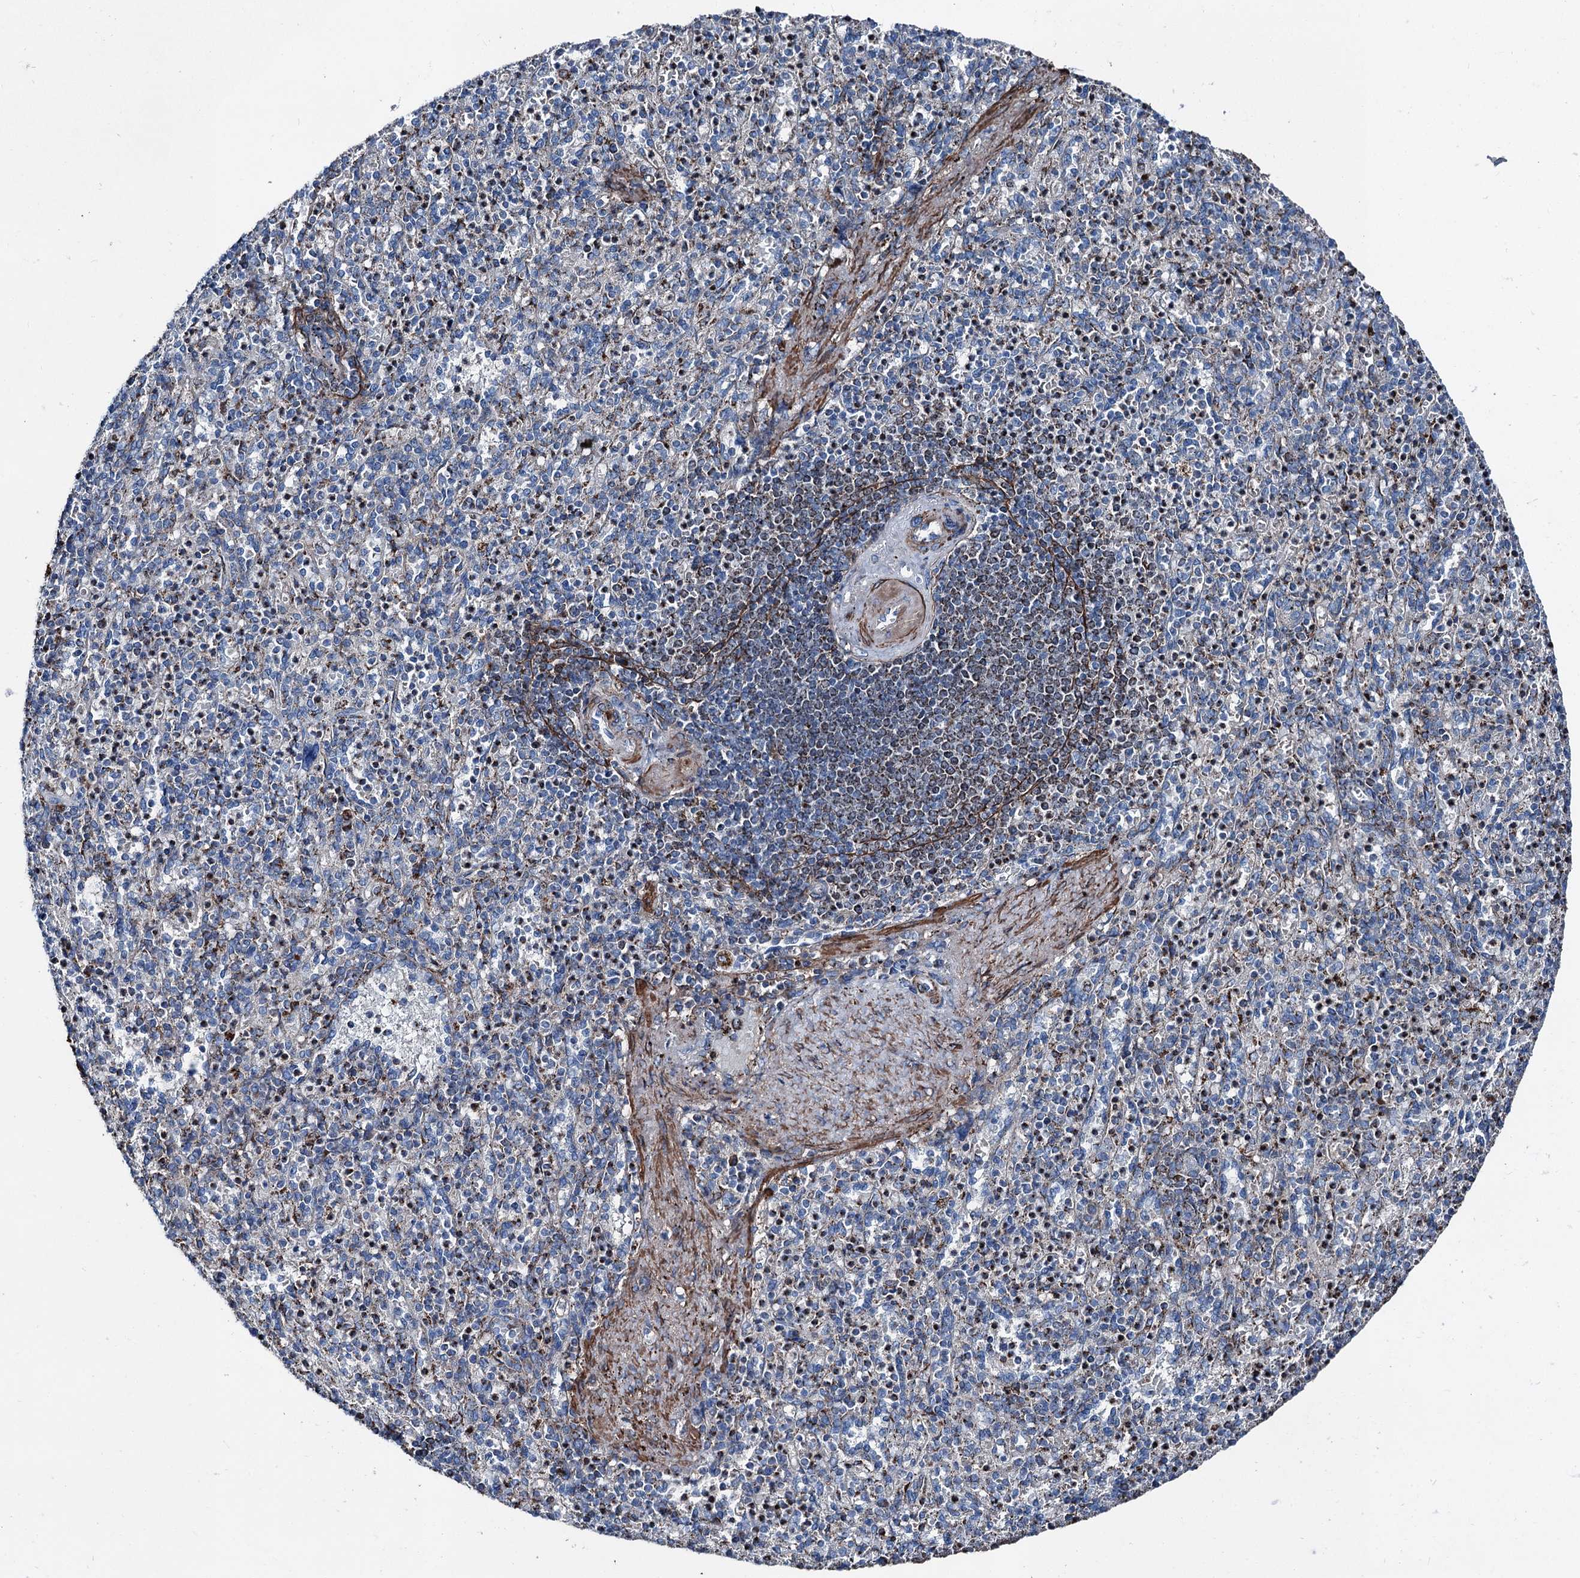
{"staining": {"intensity": "negative", "quantity": "none", "location": "none"}, "tissue": "spleen", "cell_type": "Cells in red pulp", "image_type": "normal", "snomed": [{"axis": "morphology", "description": "Normal tissue, NOS"}, {"axis": "topography", "description": "Spleen"}], "caption": "High power microscopy image of an immunohistochemistry image of normal spleen, revealing no significant positivity in cells in red pulp.", "gene": "DDIAS", "patient": {"sex": "female", "age": 74}}